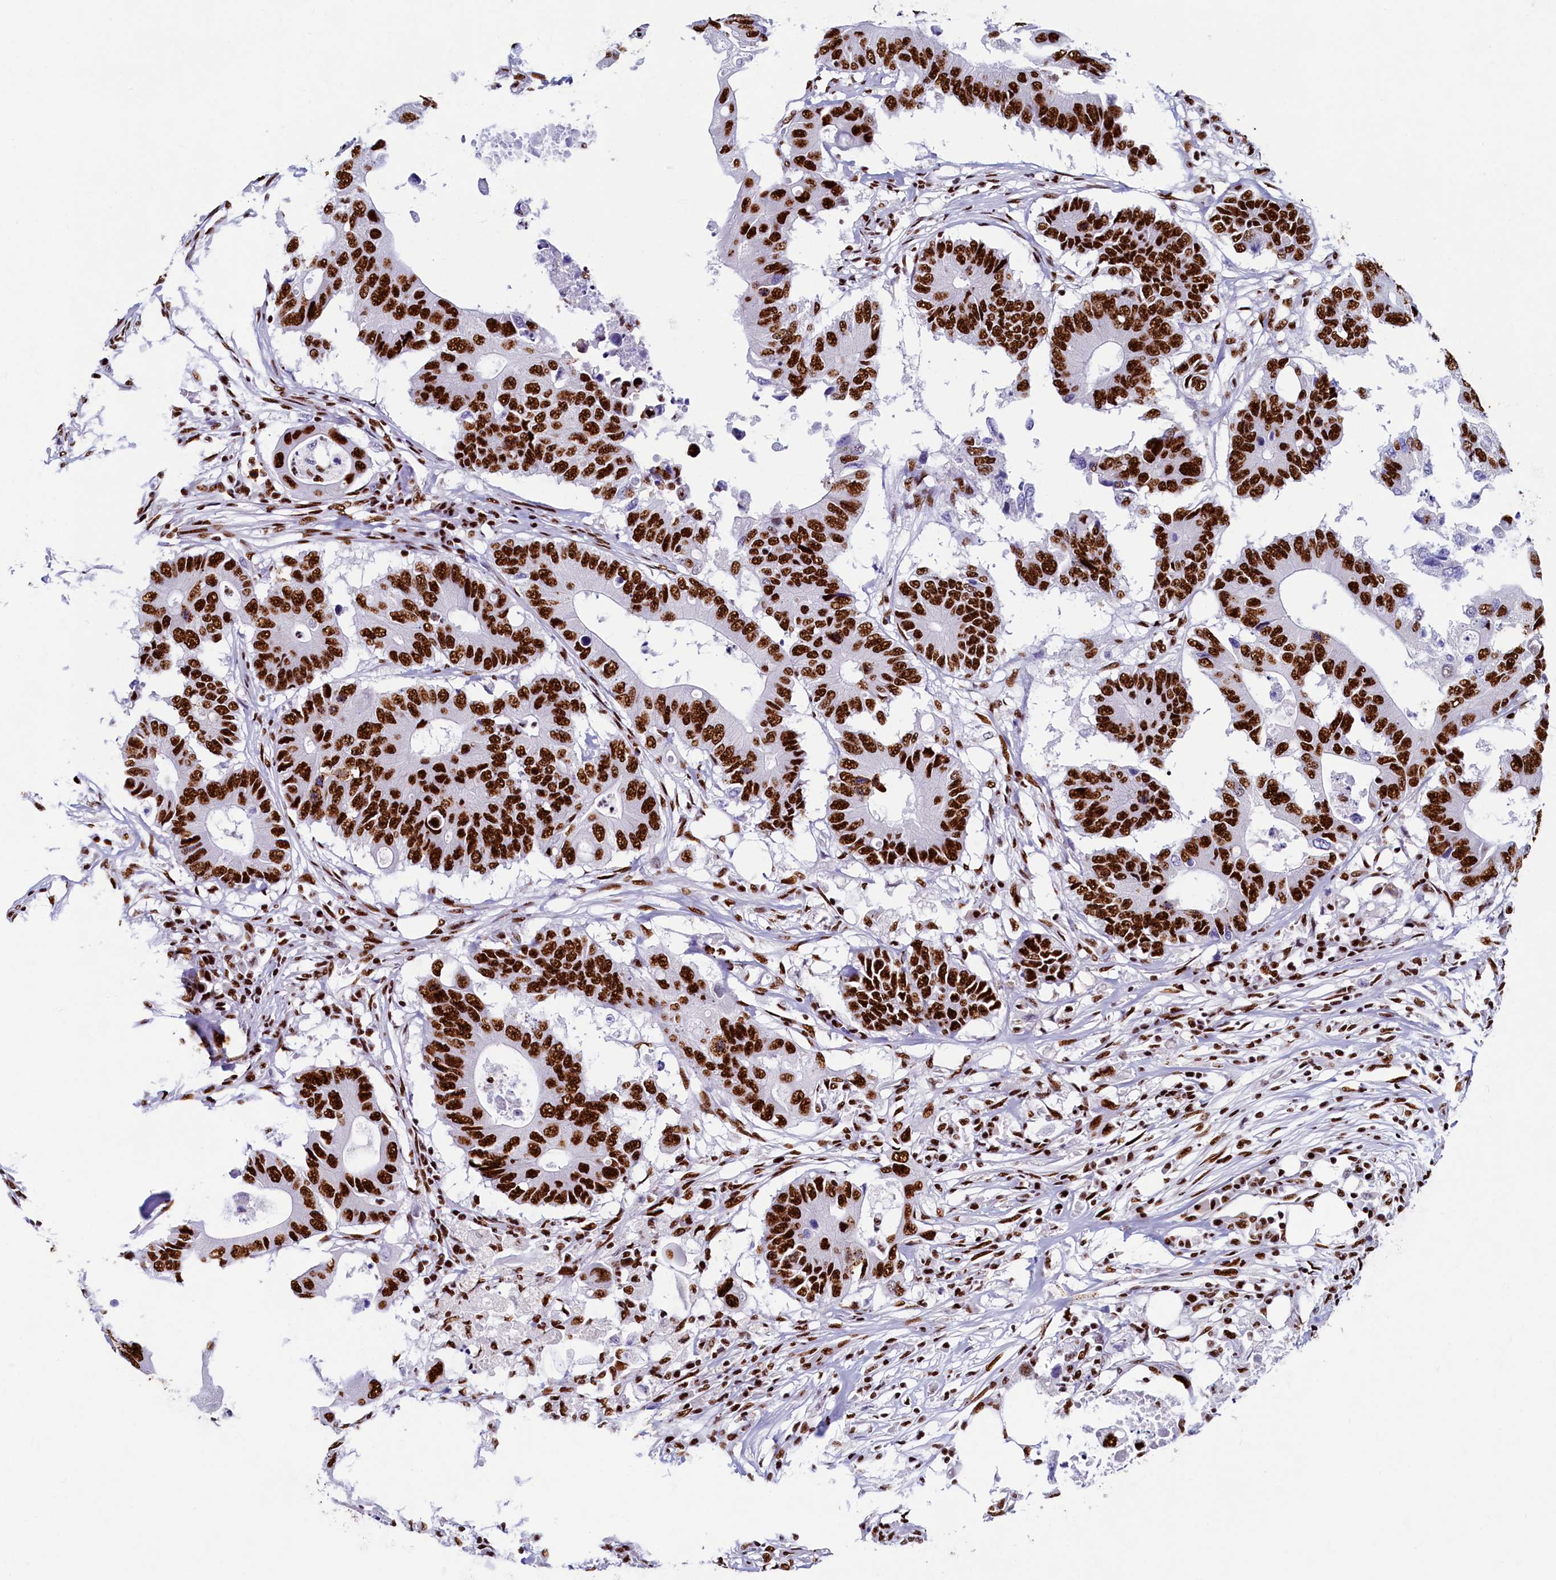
{"staining": {"intensity": "strong", "quantity": ">75%", "location": "nuclear"}, "tissue": "colorectal cancer", "cell_type": "Tumor cells", "image_type": "cancer", "snomed": [{"axis": "morphology", "description": "Adenocarcinoma, NOS"}, {"axis": "topography", "description": "Colon"}], "caption": "Colorectal adenocarcinoma stained for a protein shows strong nuclear positivity in tumor cells.", "gene": "SRRM2", "patient": {"sex": "male", "age": 71}}